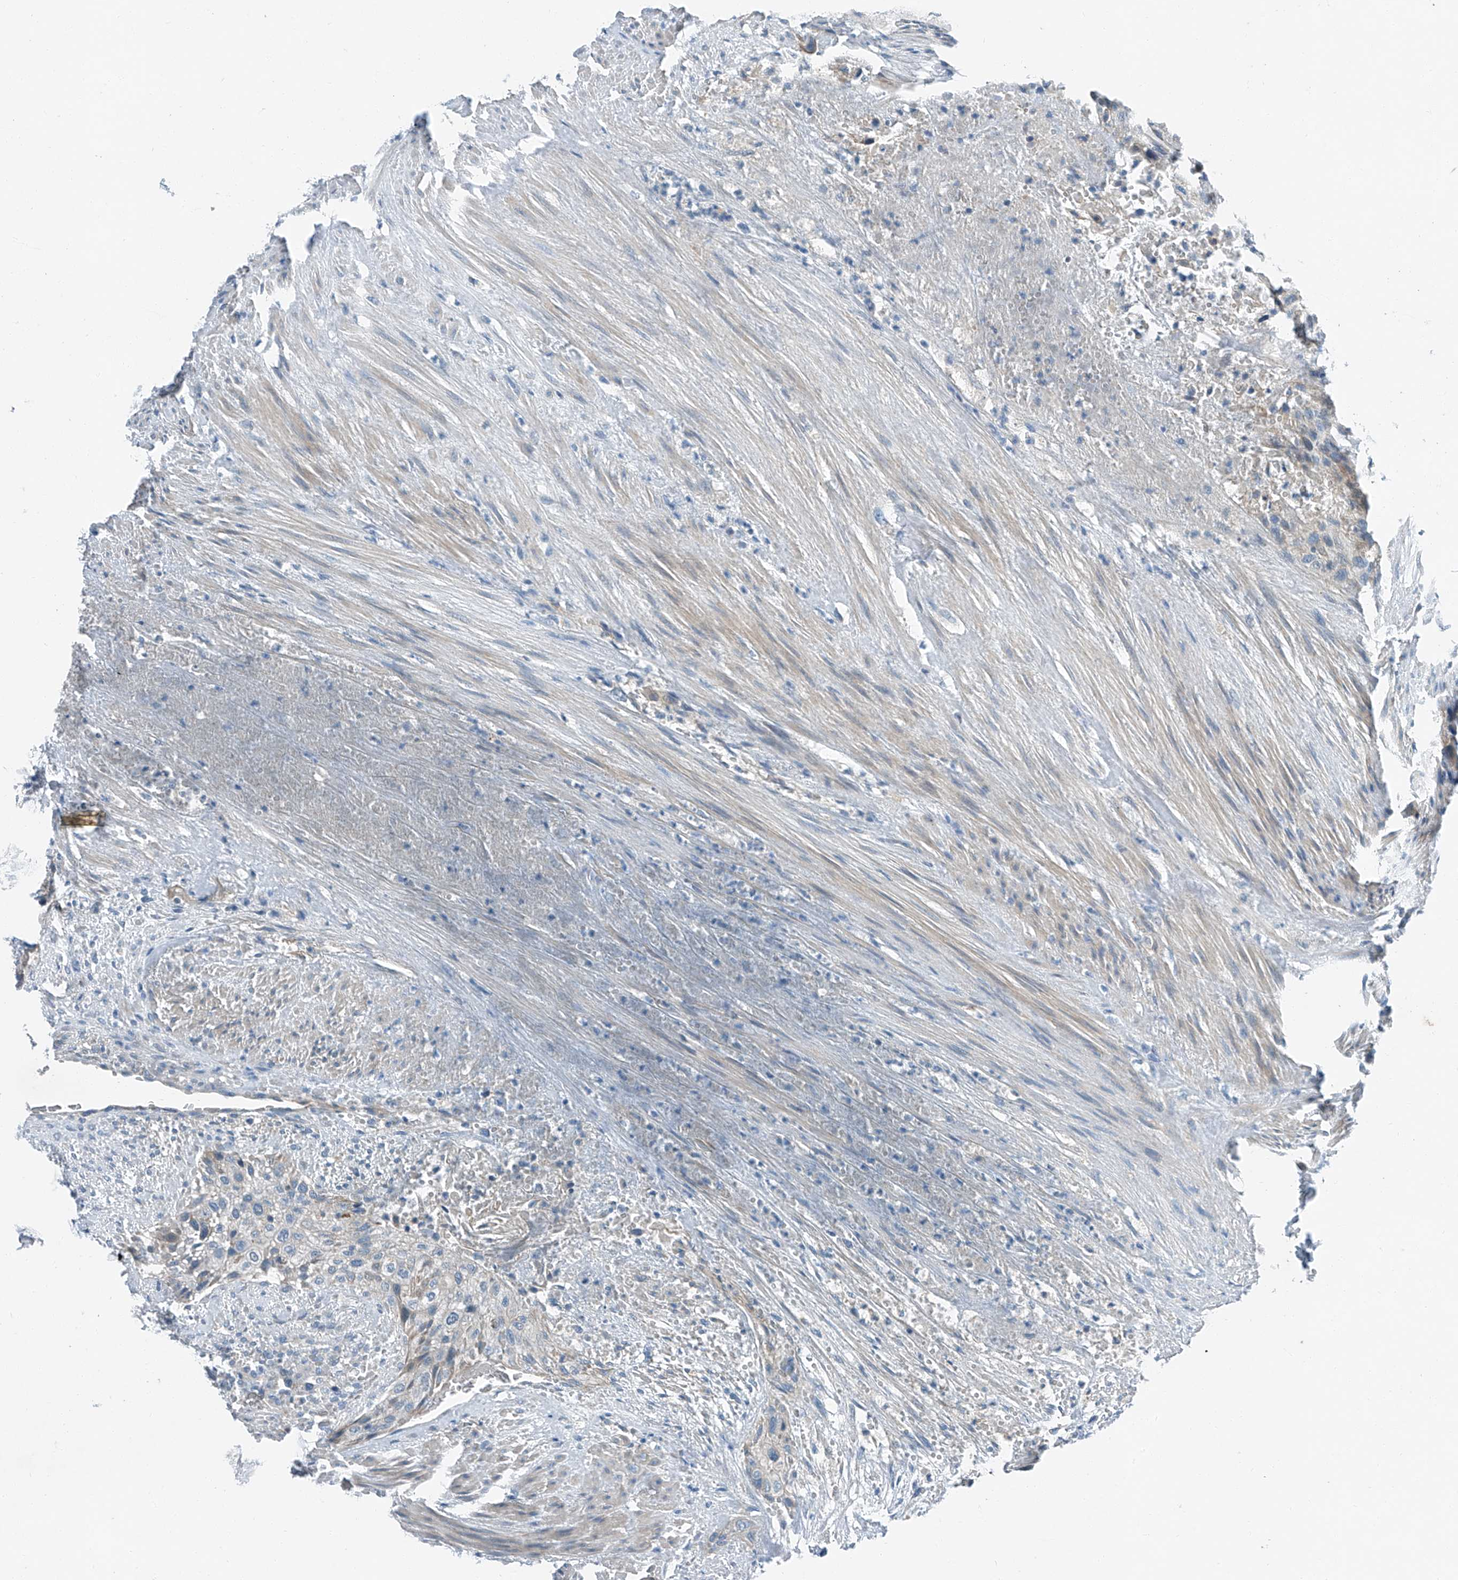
{"staining": {"intensity": "negative", "quantity": "none", "location": "none"}, "tissue": "urothelial cancer", "cell_type": "Tumor cells", "image_type": "cancer", "snomed": [{"axis": "morphology", "description": "Urothelial carcinoma, High grade"}, {"axis": "topography", "description": "Urinary bladder"}], "caption": "The photomicrograph displays no staining of tumor cells in urothelial cancer.", "gene": "MDGA1", "patient": {"sex": "male", "age": 35}}